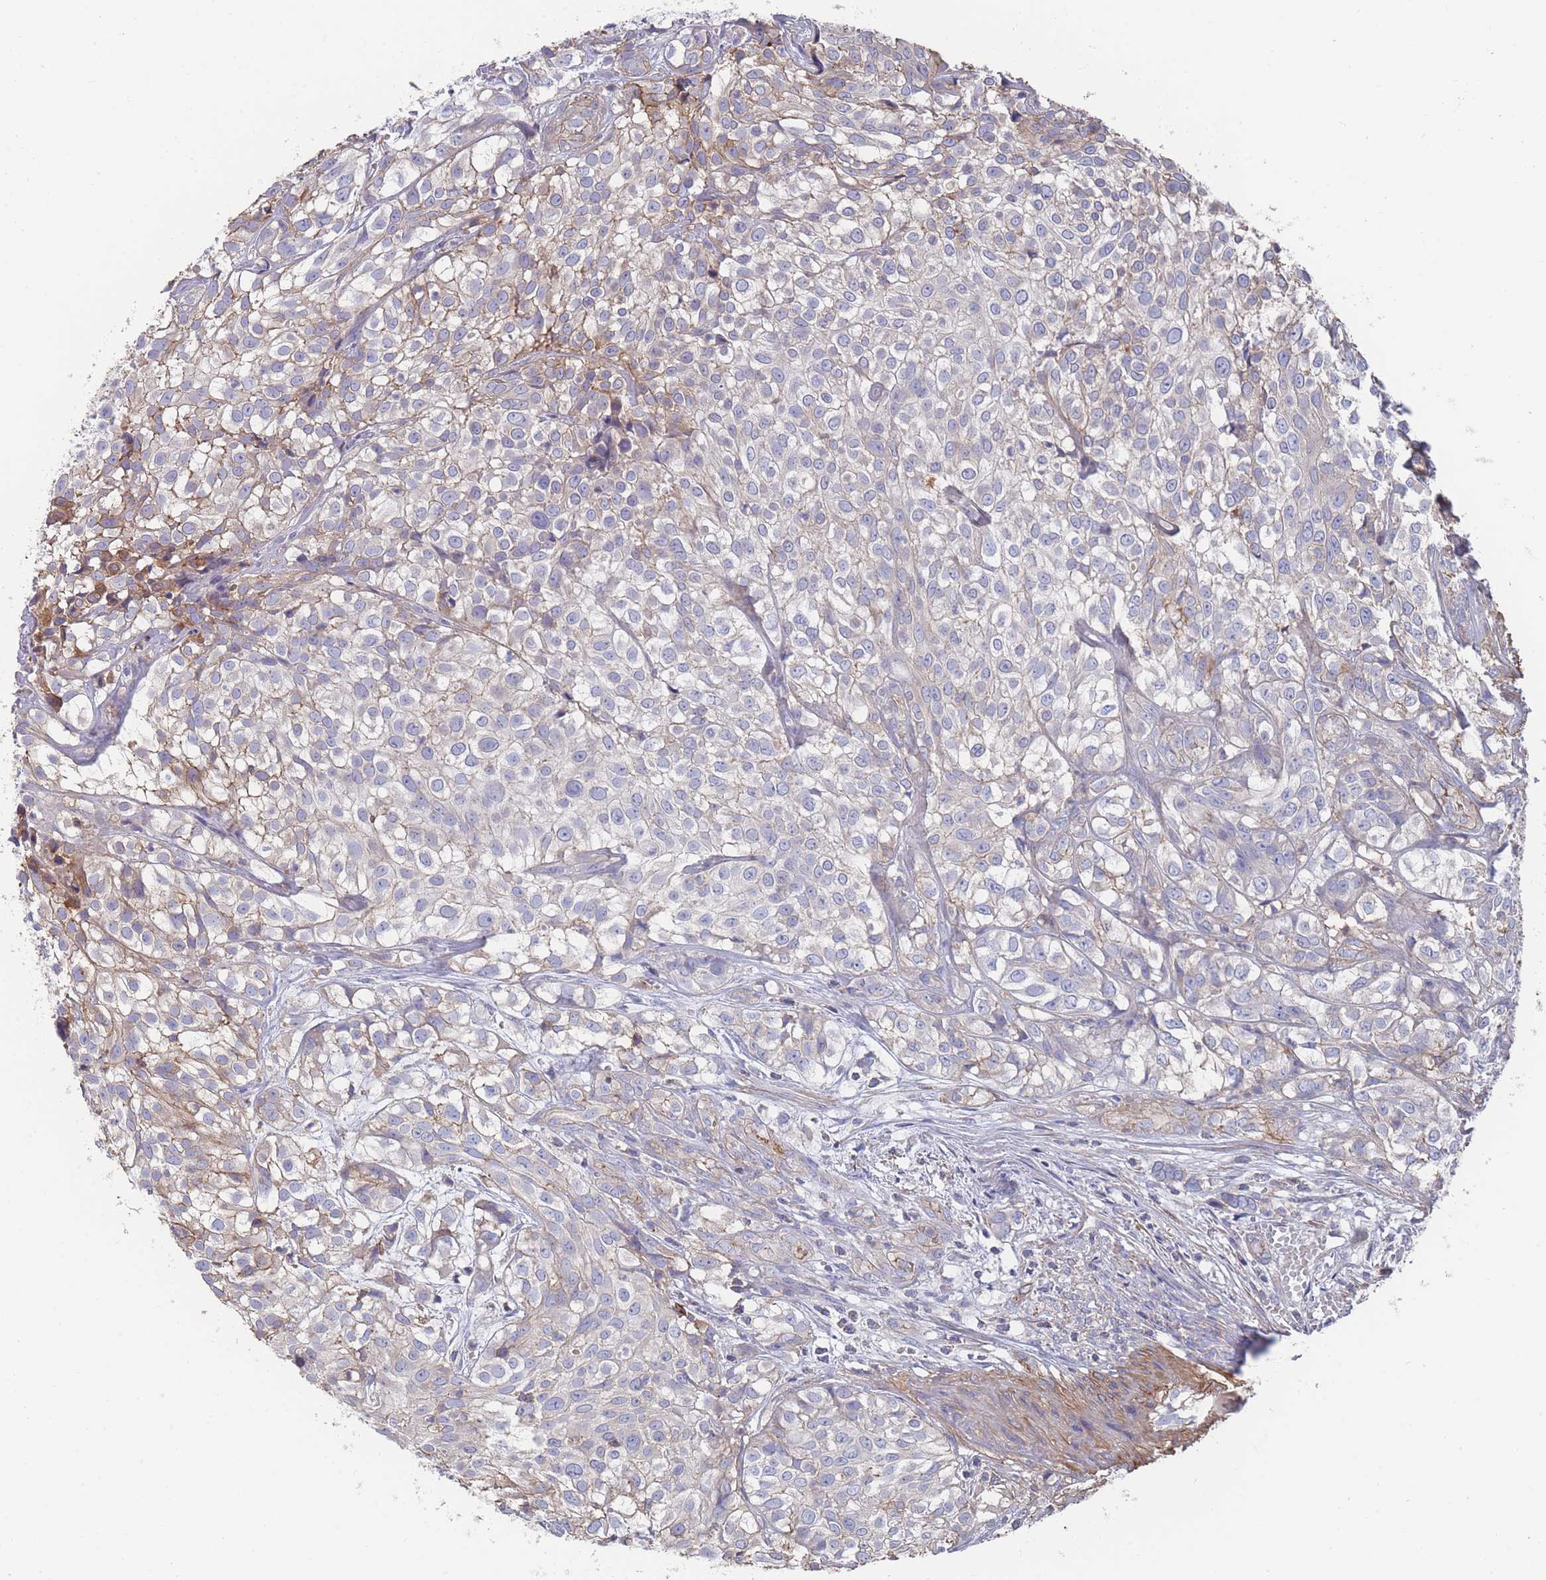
{"staining": {"intensity": "weak", "quantity": "<25%", "location": "cytoplasmic/membranous"}, "tissue": "urothelial cancer", "cell_type": "Tumor cells", "image_type": "cancer", "snomed": [{"axis": "morphology", "description": "Urothelial carcinoma, High grade"}, {"axis": "topography", "description": "Urinary bladder"}], "caption": "Image shows no significant protein staining in tumor cells of urothelial carcinoma (high-grade).", "gene": "SCCPDH", "patient": {"sex": "male", "age": 56}}